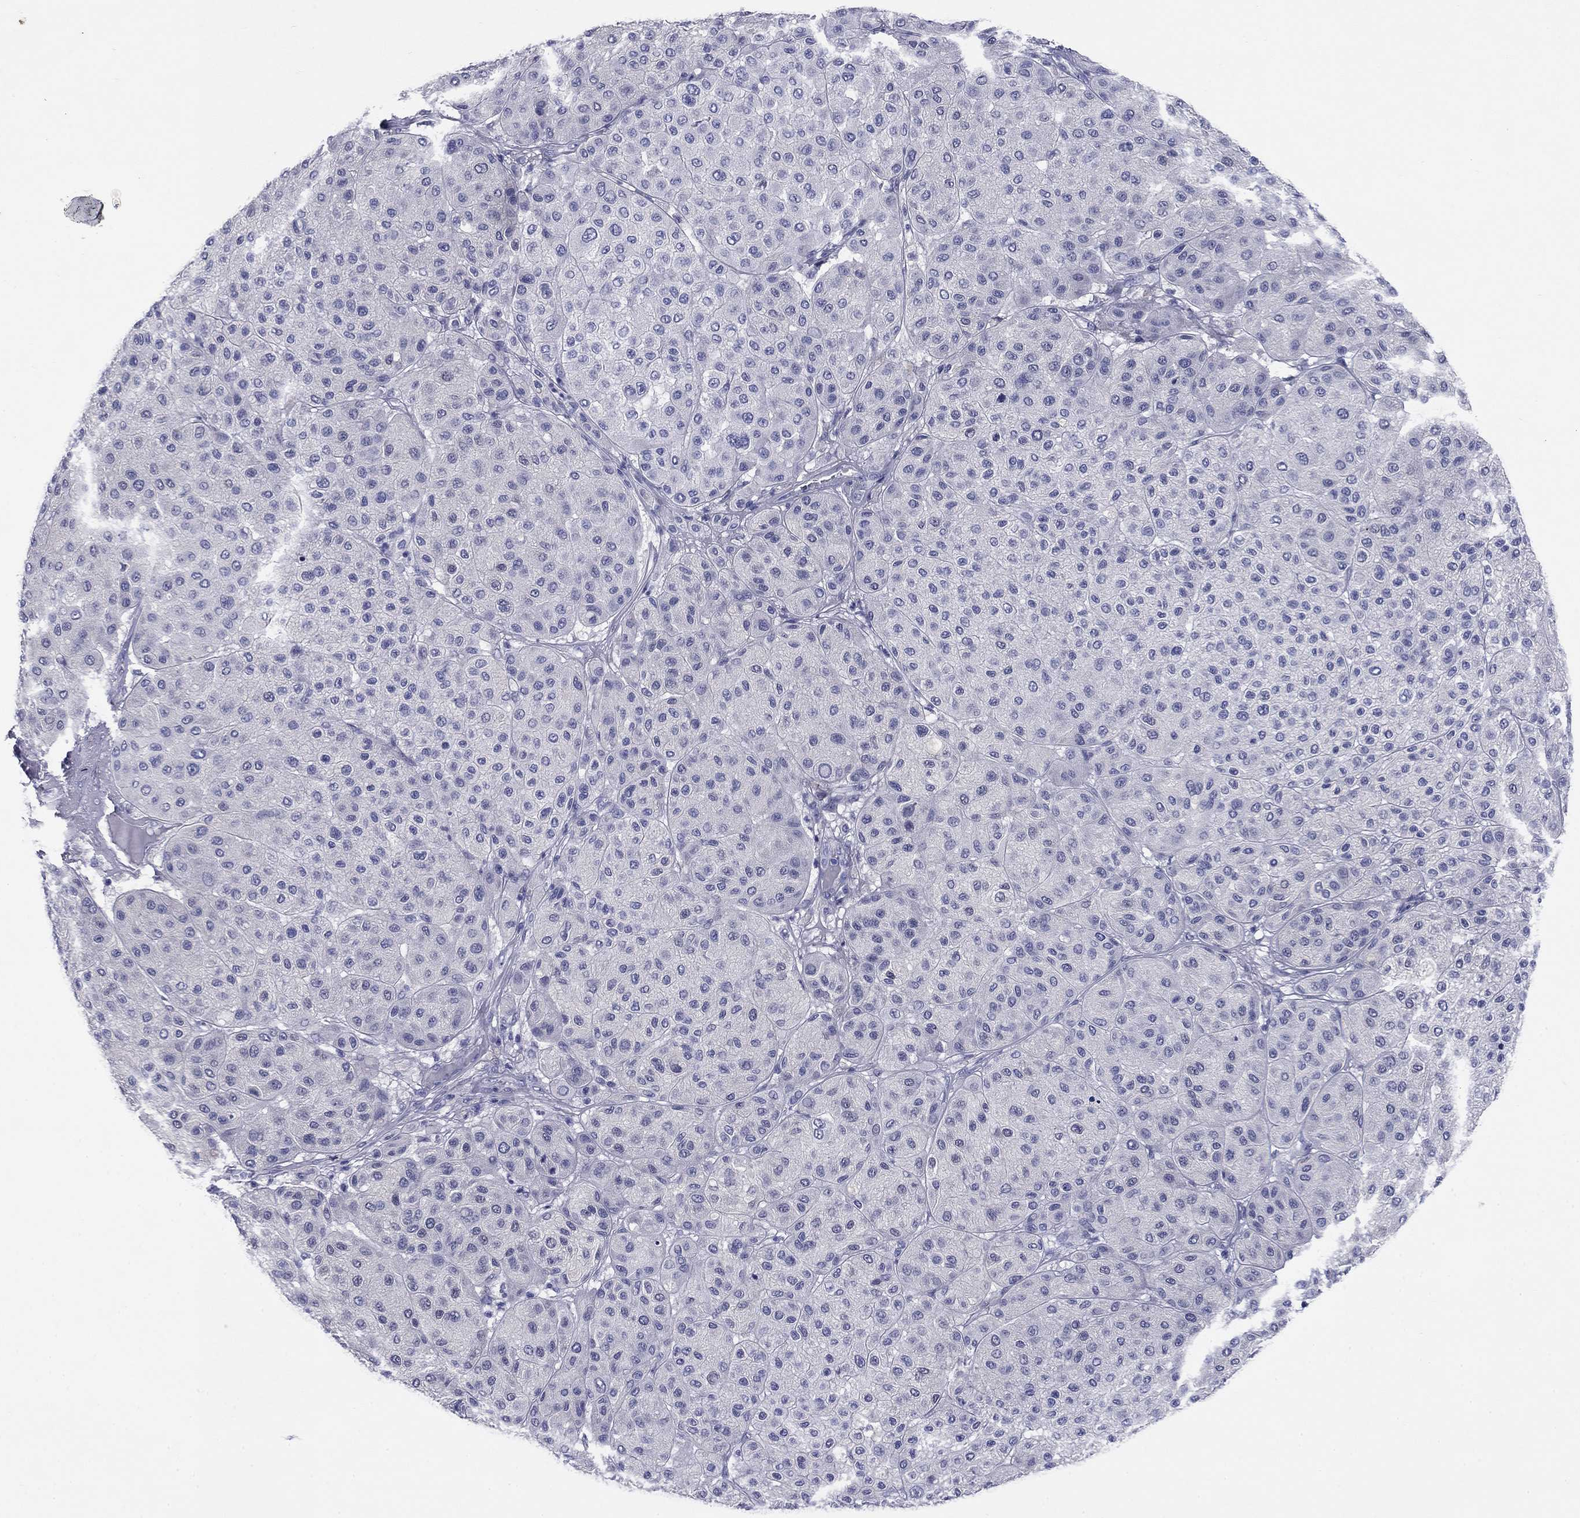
{"staining": {"intensity": "negative", "quantity": "none", "location": "none"}, "tissue": "melanoma", "cell_type": "Tumor cells", "image_type": "cancer", "snomed": [{"axis": "morphology", "description": "Malignant melanoma, Metastatic site"}, {"axis": "topography", "description": "Smooth muscle"}], "caption": "The photomicrograph demonstrates no significant staining in tumor cells of malignant melanoma (metastatic site).", "gene": "PRKCG", "patient": {"sex": "male", "age": 41}}